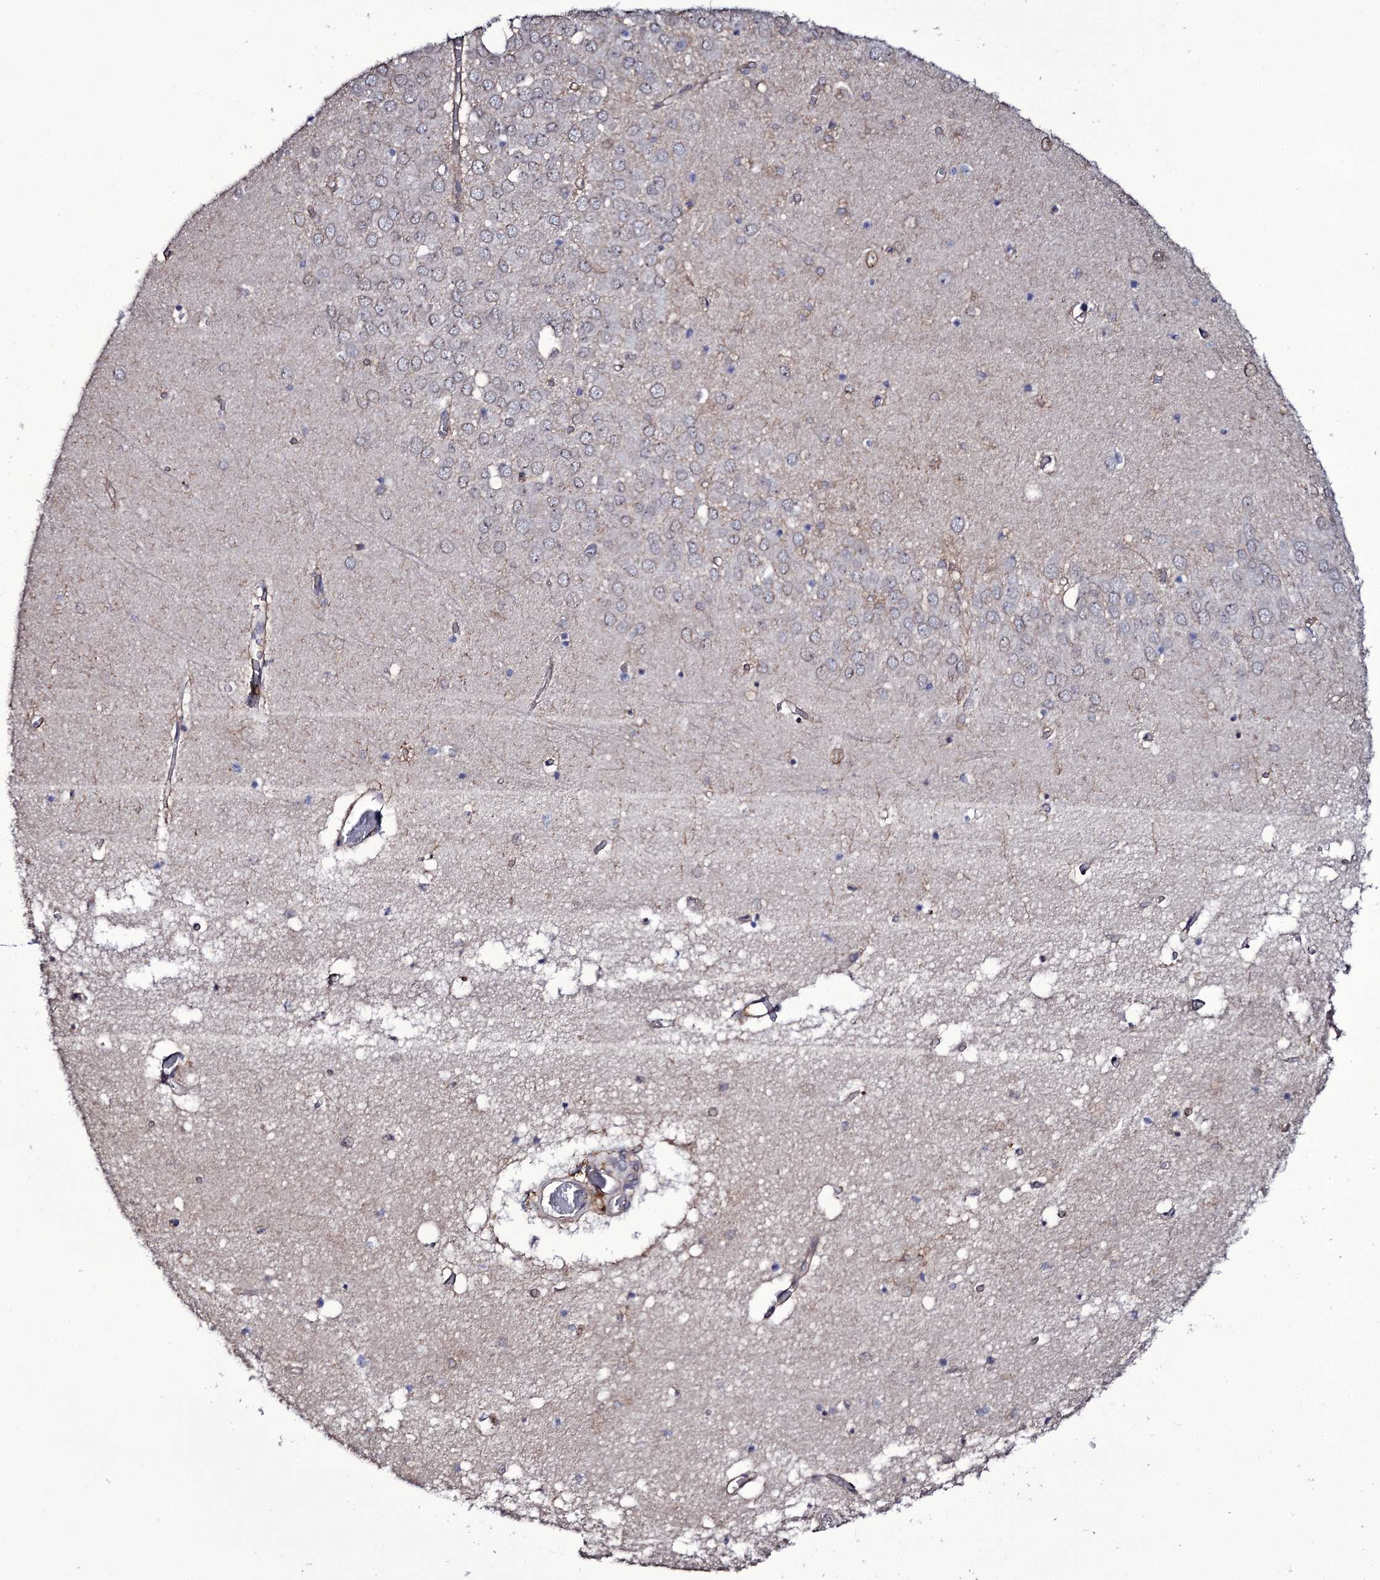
{"staining": {"intensity": "weak", "quantity": "<25%", "location": "cytoplasmic/membranous"}, "tissue": "hippocampus", "cell_type": "Glial cells", "image_type": "normal", "snomed": [{"axis": "morphology", "description": "Normal tissue, NOS"}, {"axis": "topography", "description": "Hippocampus"}], "caption": "A high-resolution photomicrograph shows IHC staining of unremarkable hippocampus, which demonstrates no significant expression in glial cells.", "gene": "TTC23", "patient": {"sex": "male", "age": 70}}